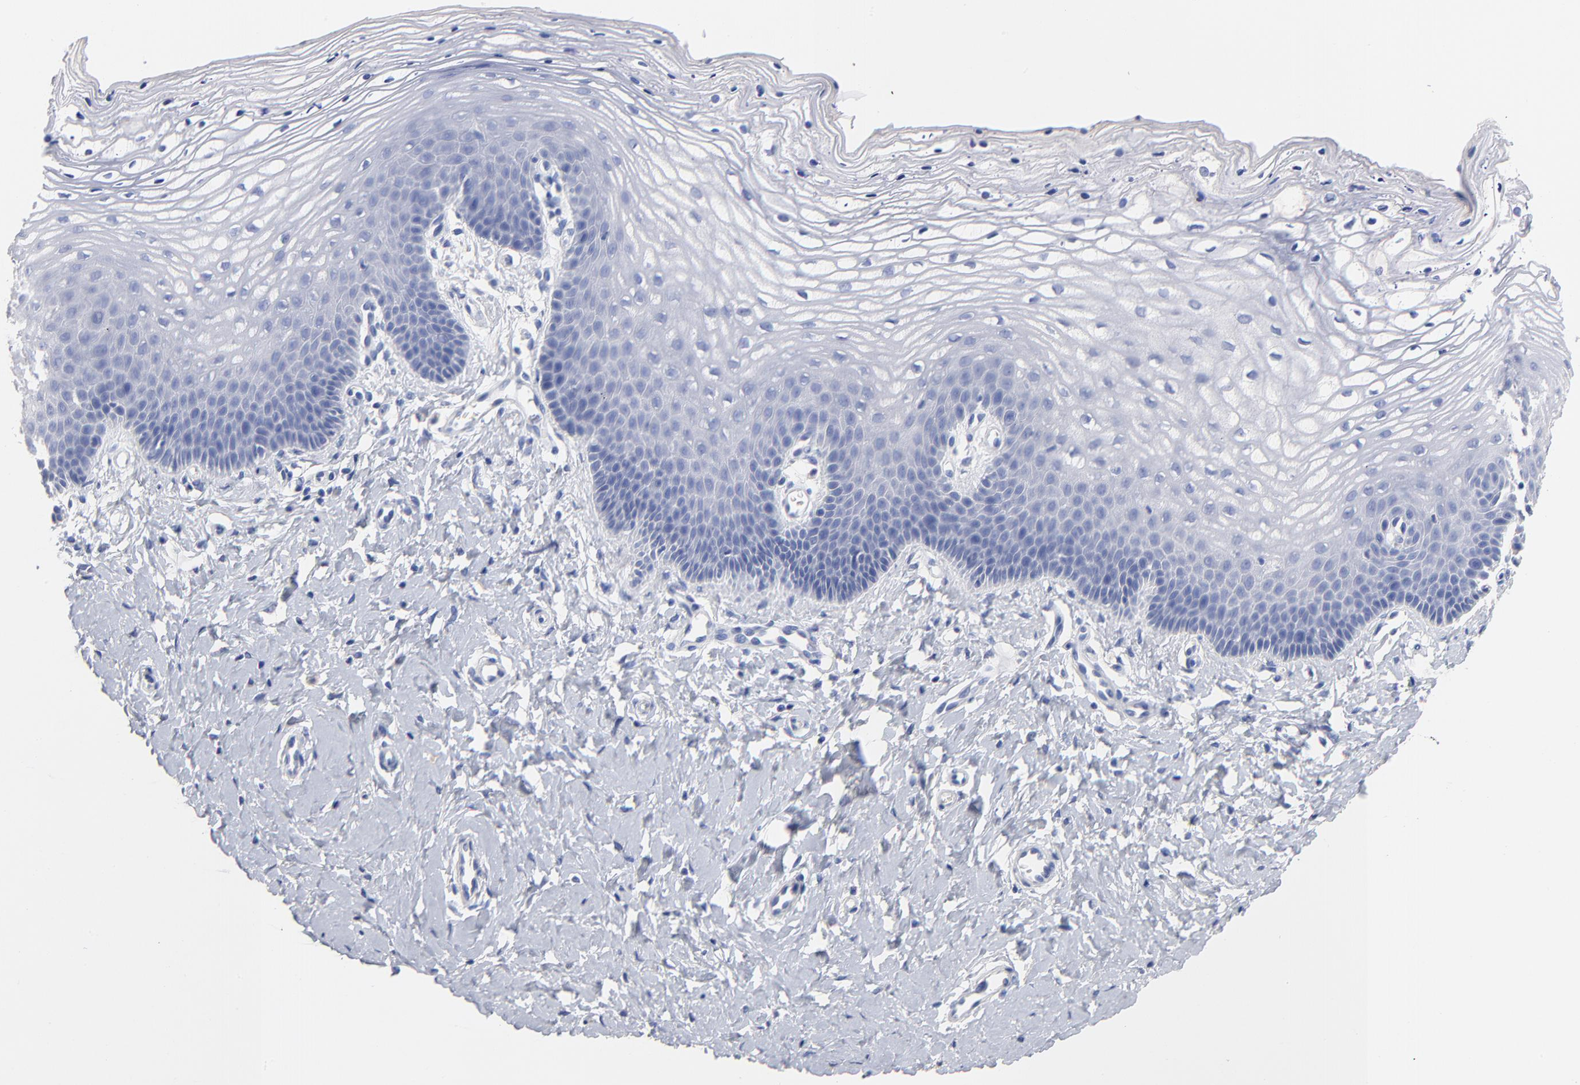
{"staining": {"intensity": "negative", "quantity": "none", "location": "none"}, "tissue": "vagina", "cell_type": "Squamous epithelial cells", "image_type": "normal", "snomed": [{"axis": "morphology", "description": "Normal tissue, NOS"}, {"axis": "topography", "description": "Vagina"}], "caption": "An immunohistochemistry (IHC) photomicrograph of normal vagina is shown. There is no staining in squamous epithelial cells of vagina.", "gene": "CPS1", "patient": {"sex": "female", "age": 68}}